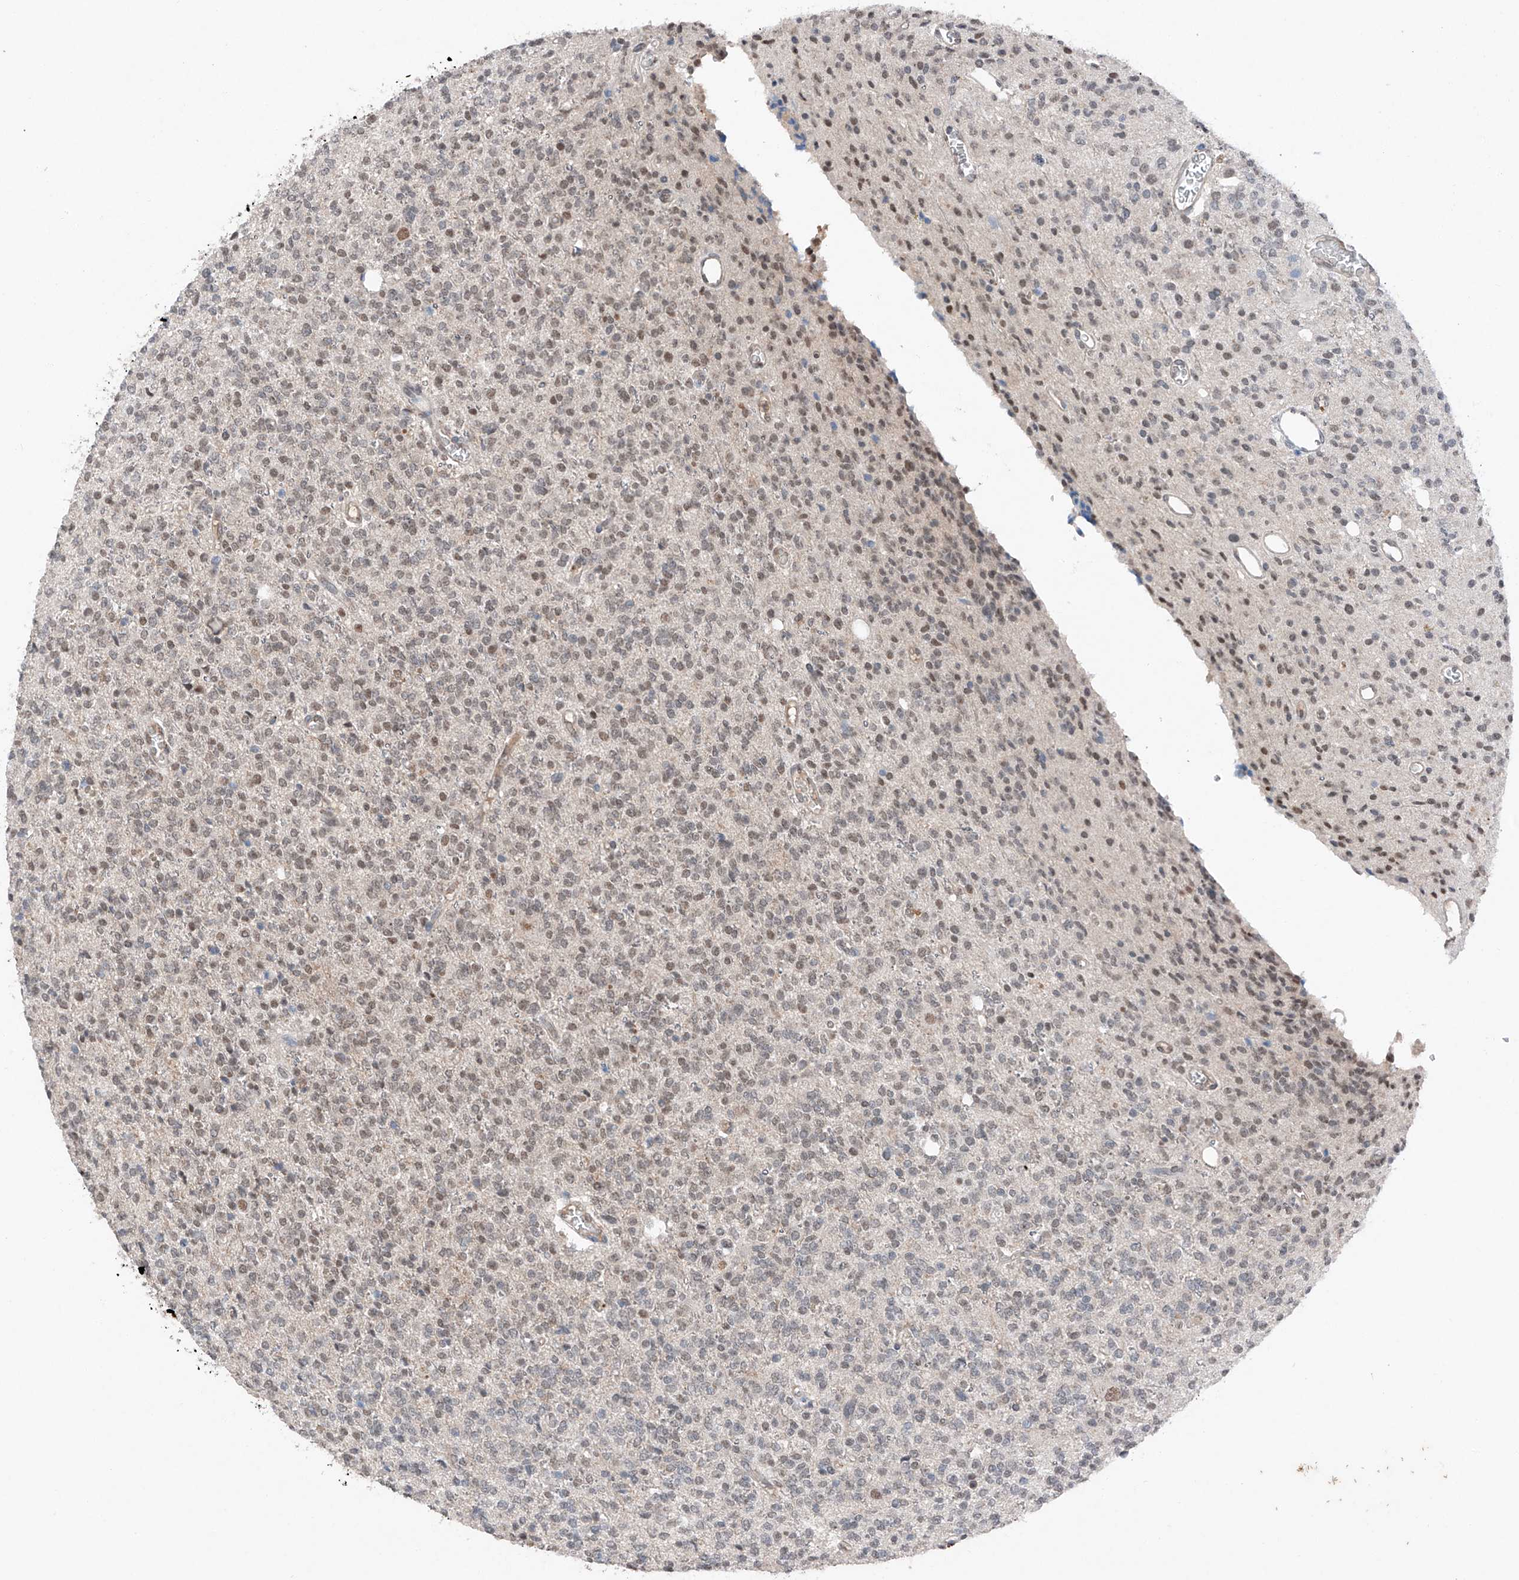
{"staining": {"intensity": "weak", "quantity": "25%-75%", "location": "nuclear"}, "tissue": "glioma", "cell_type": "Tumor cells", "image_type": "cancer", "snomed": [{"axis": "morphology", "description": "Glioma, malignant, High grade"}, {"axis": "topography", "description": "Brain"}], "caption": "Protein analysis of glioma tissue demonstrates weak nuclear positivity in approximately 25%-75% of tumor cells. (brown staining indicates protein expression, while blue staining denotes nuclei).", "gene": "TBX4", "patient": {"sex": "male", "age": 34}}